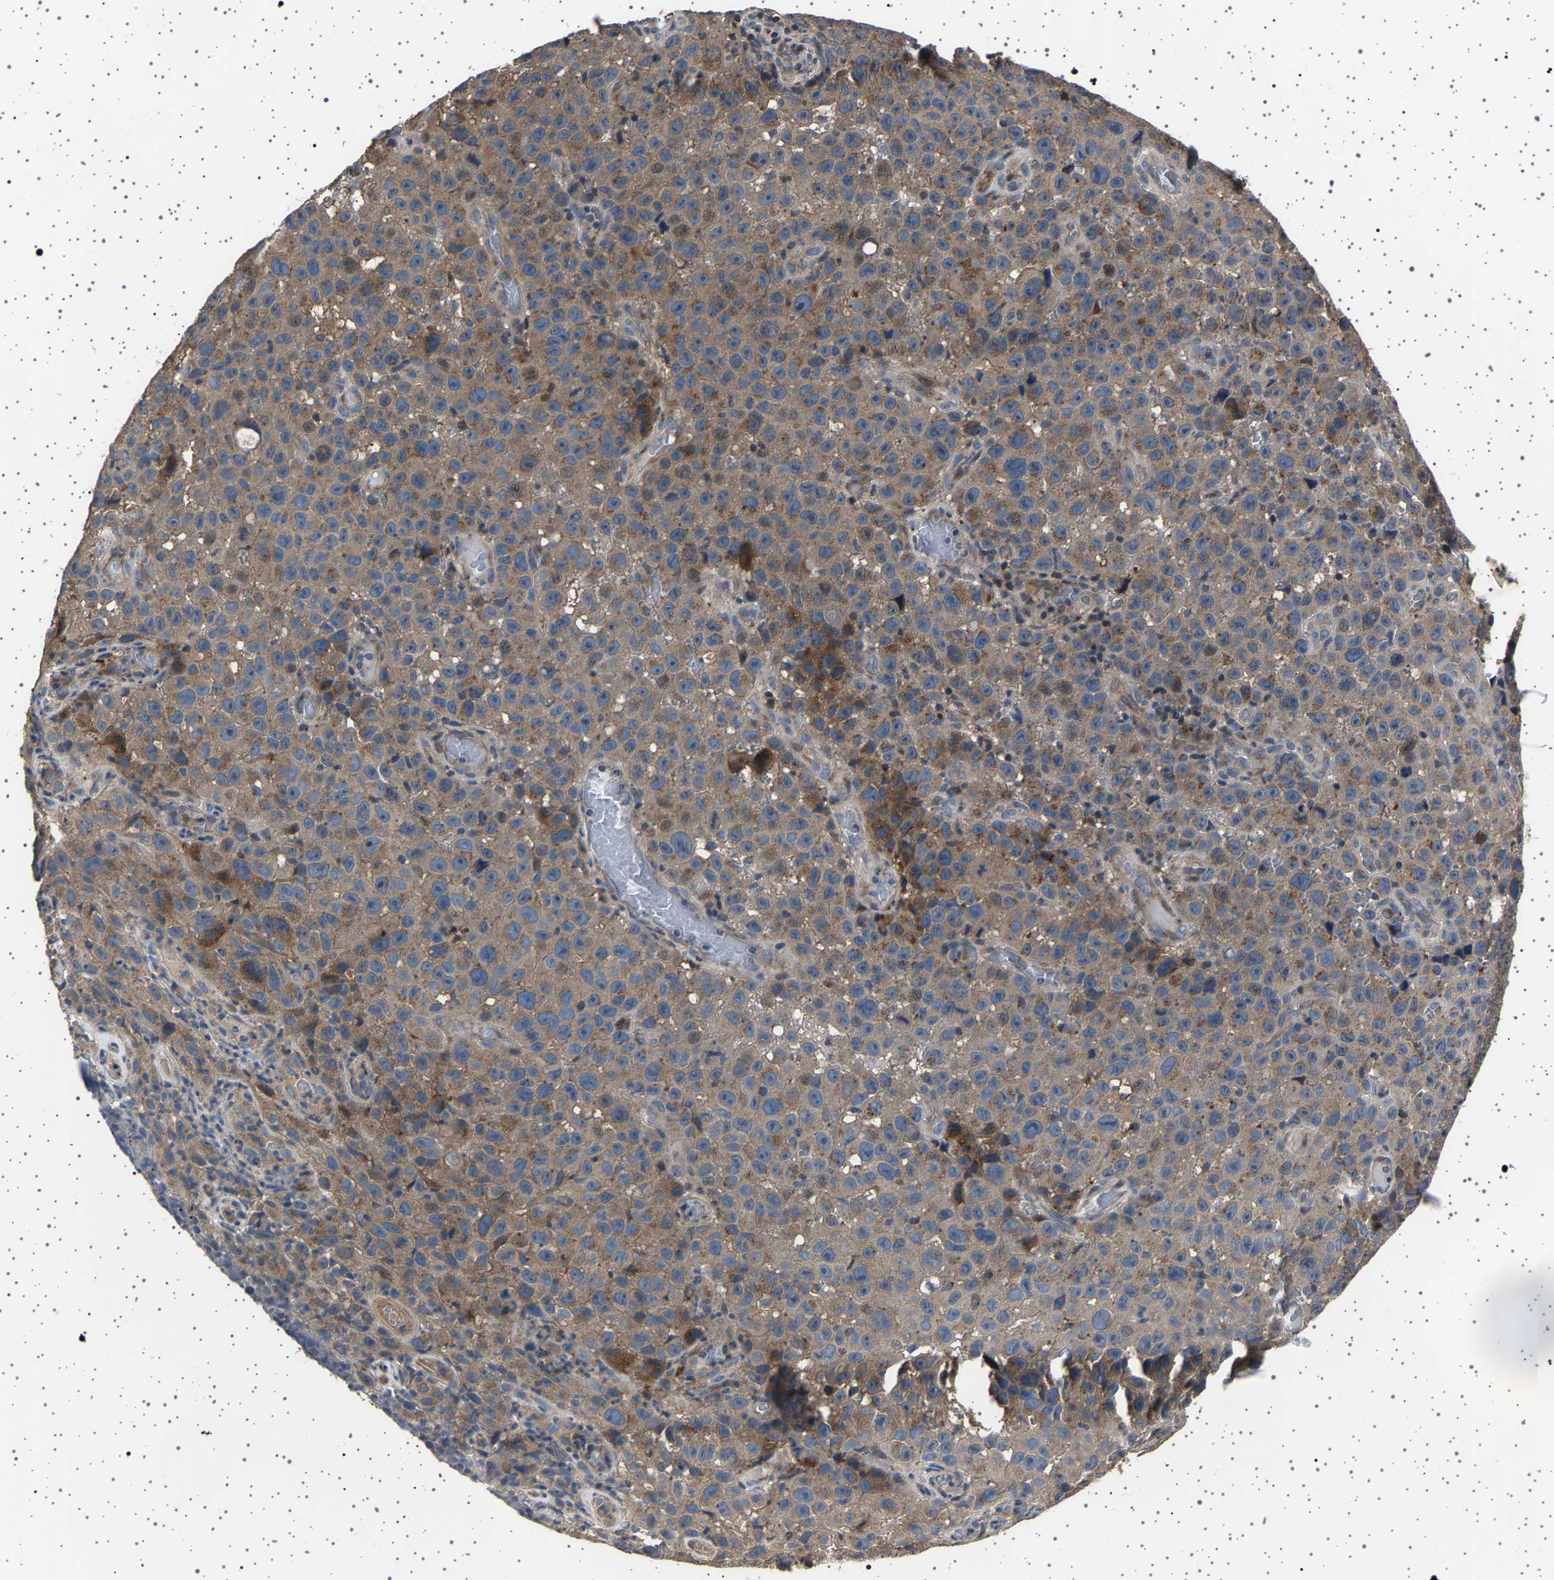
{"staining": {"intensity": "weak", "quantity": ">75%", "location": "cytoplasmic/membranous"}, "tissue": "melanoma", "cell_type": "Tumor cells", "image_type": "cancer", "snomed": [{"axis": "morphology", "description": "Malignant melanoma, NOS"}, {"axis": "topography", "description": "Skin"}], "caption": "An immunohistochemistry (IHC) histopathology image of neoplastic tissue is shown. Protein staining in brown highlights weak cytoplasmic/membranous positivity in melanoma within tumor cells.", "gene": "NCKAP1", "patient": {"sex": "female", "age": 82}}